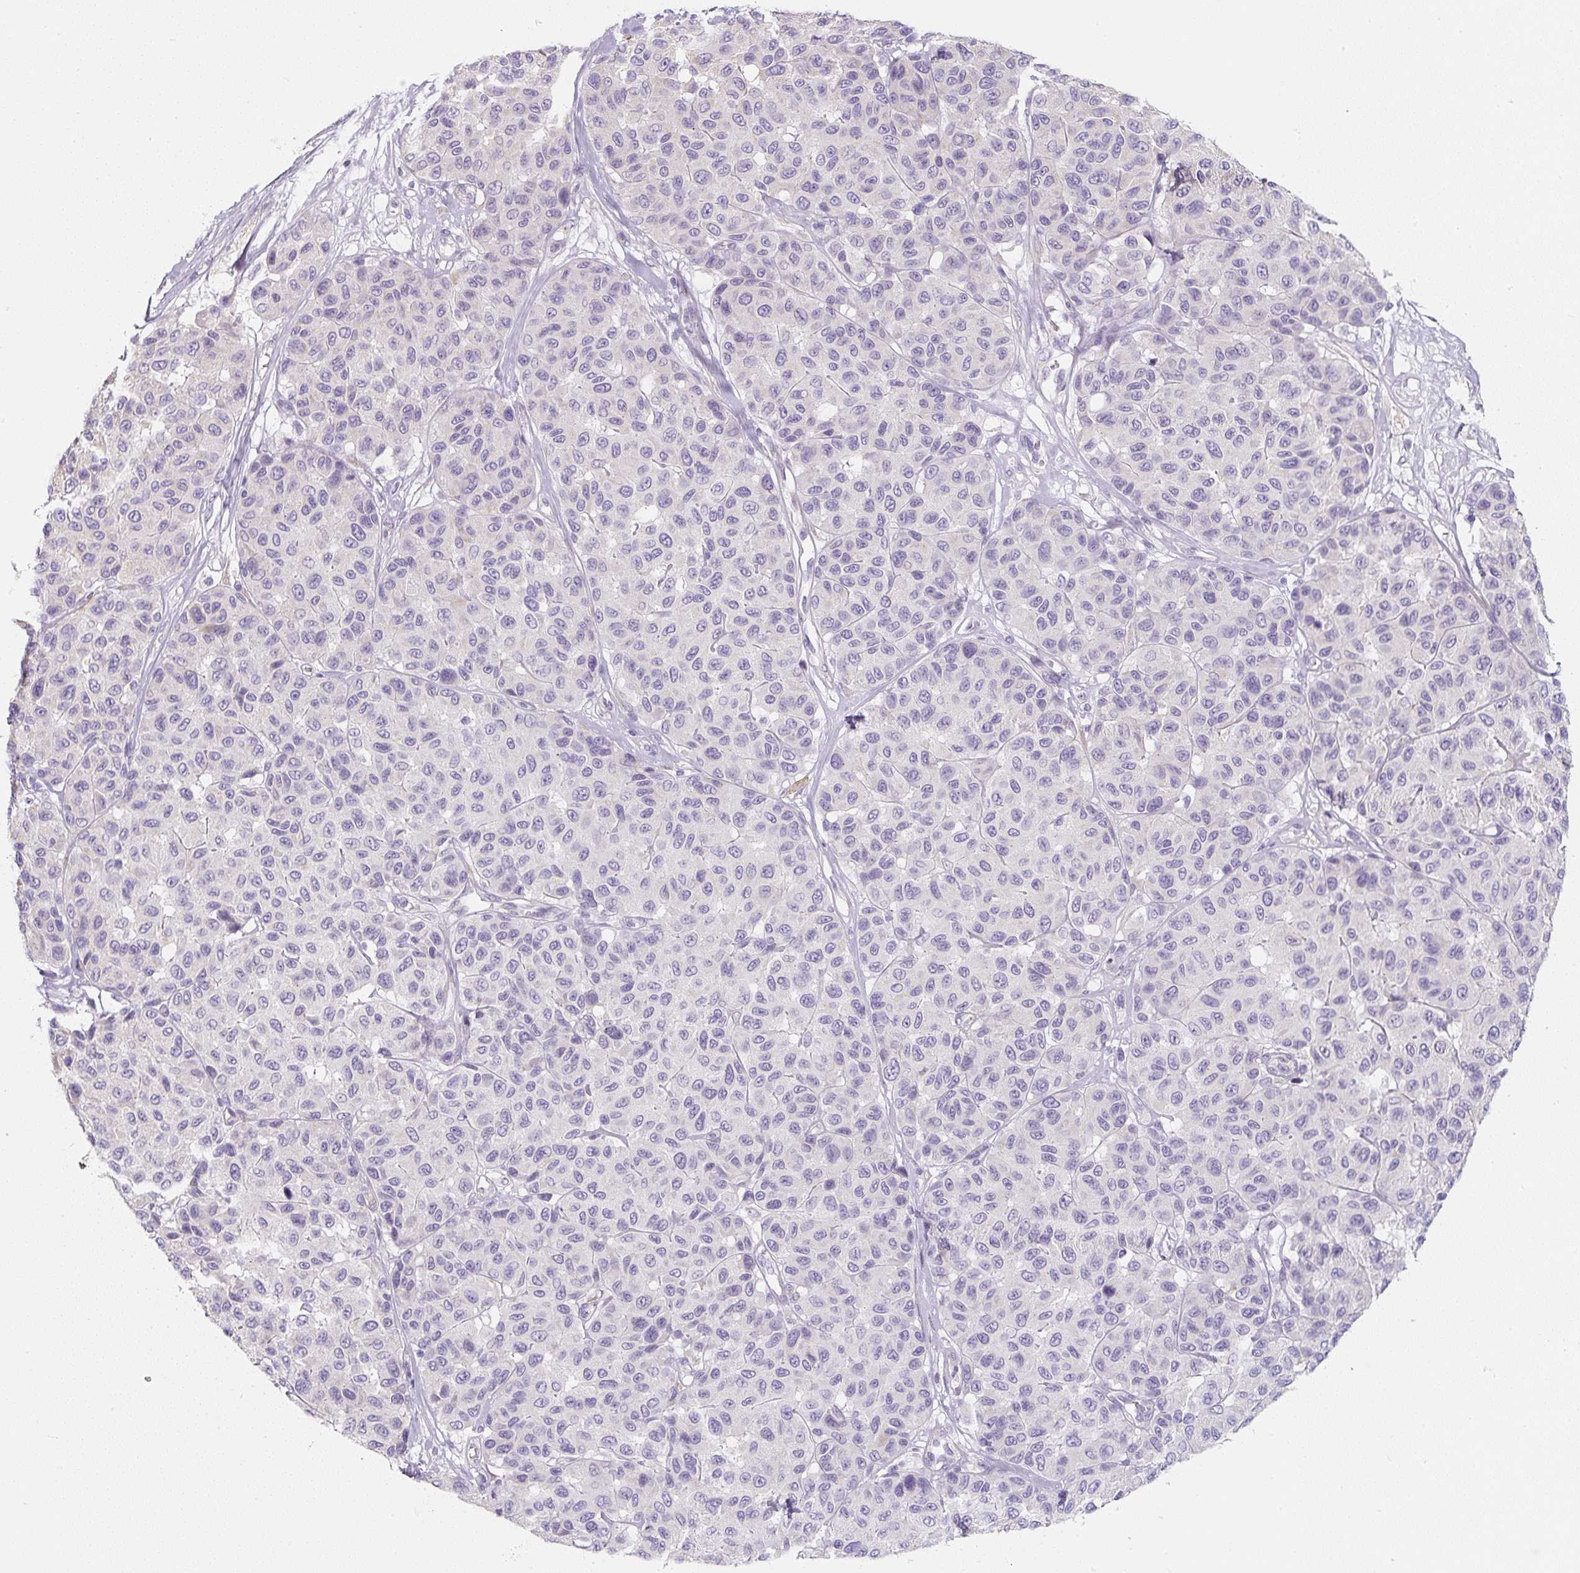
{"staining": {"intensity": "negative", "quantity": "none", "location": "none"}, "tissue": "melanoma", "cell_type": "Tumor cells", "image_type": "cancer", "snomed": [{"axis": "morphology", "description": "Malignant melanoma, NOS"}, {"axis": "topography", "description": "Skin"}], "caption": "High power microscopy micrograph of an immunohistochemistry histopathology image of malignant melanoma, revealing no significant staining in tumor cells.", "gene": "PWWP3B", "patient": {"sex": "female", "age": 66}}